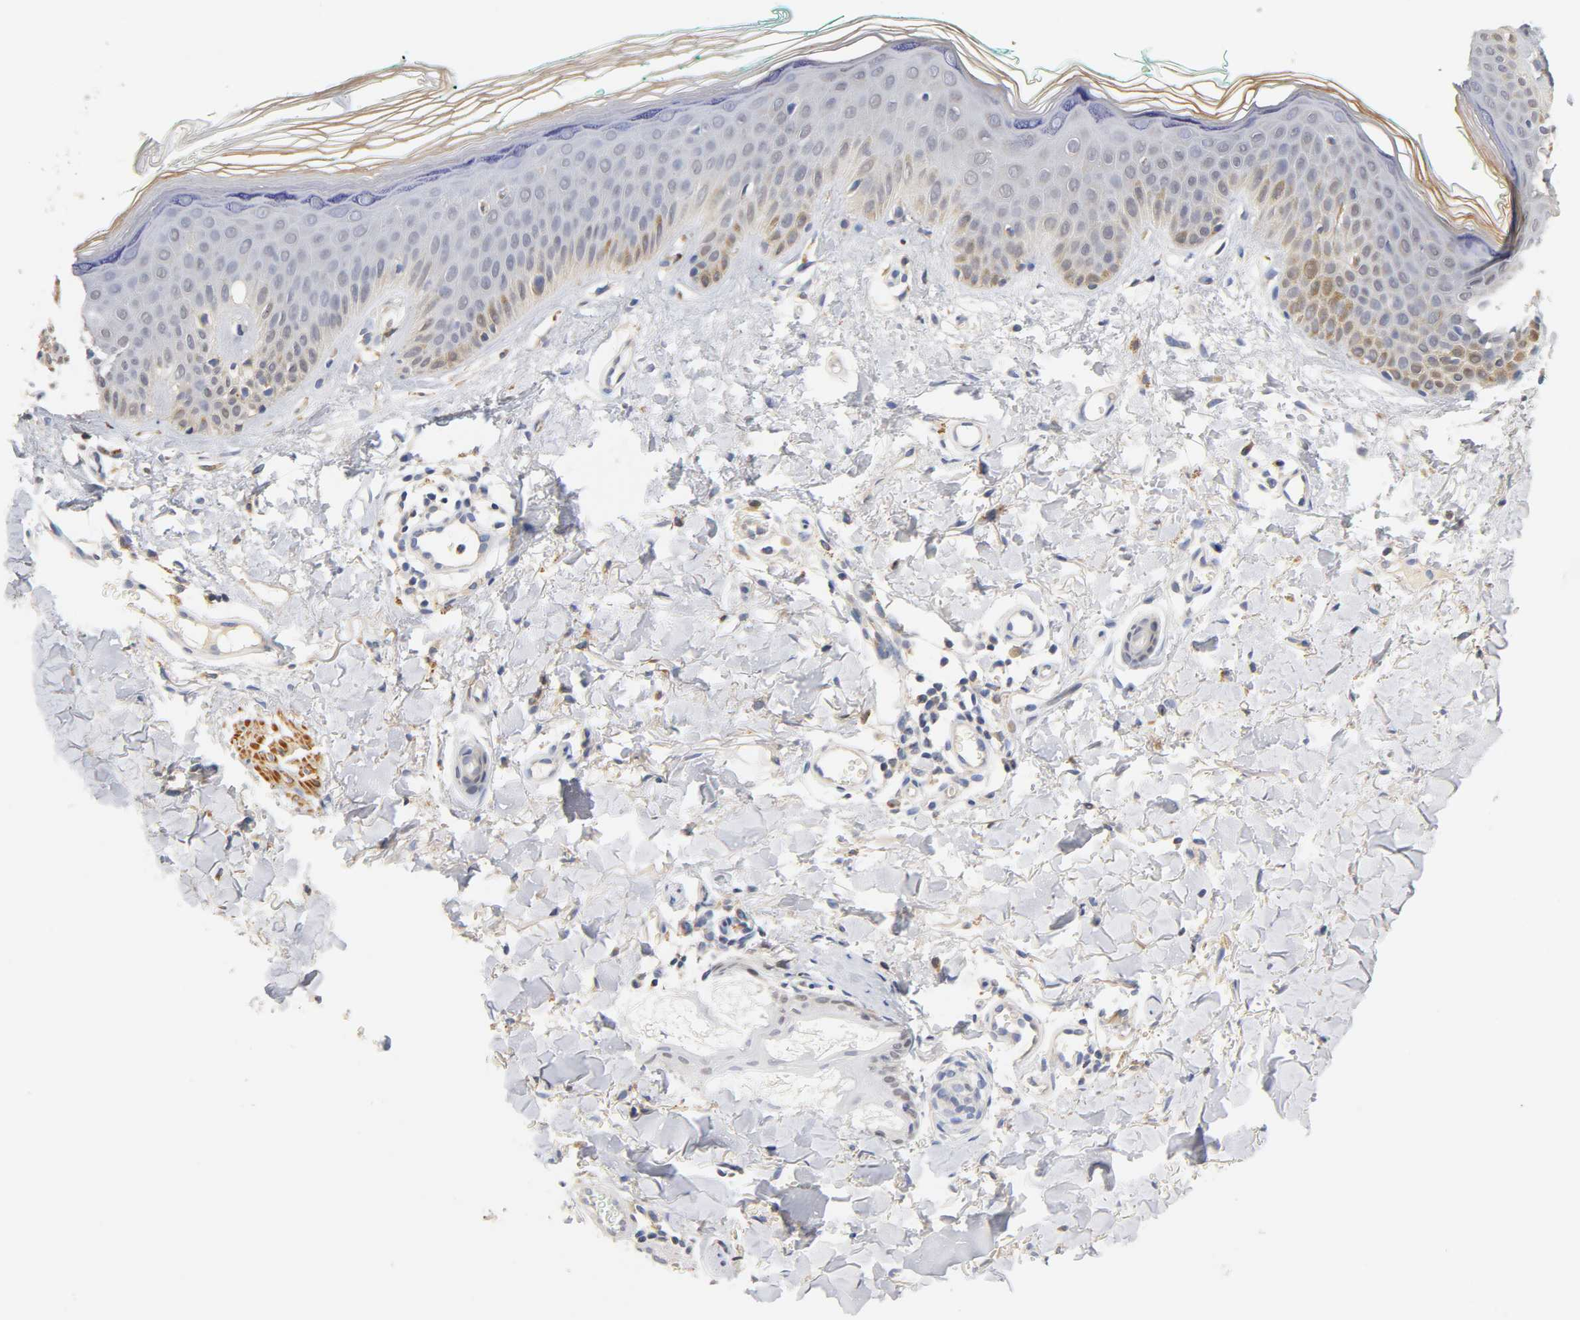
{"staining": {"intensity": "weak", "quantity": "<25%", "location": "cytoplasmic/membranous"}, "tissue": "skin cancer", "cell_type": "Tumor cells", "image_type": "cancer", "snomed": [{"axis": "morphology", "description": "Basal cell carcinoma"}, {"axis": "topography", "description": "Skin"}], "caption": "Image shows no significant protein expression in tumor cells of skin cancer (basal cell carcinoma). (Brightfield microscopy of DAB IHC at high magnification).", "gene": "SEMA5A", "patient": {"sex": "female", "age": 58}}